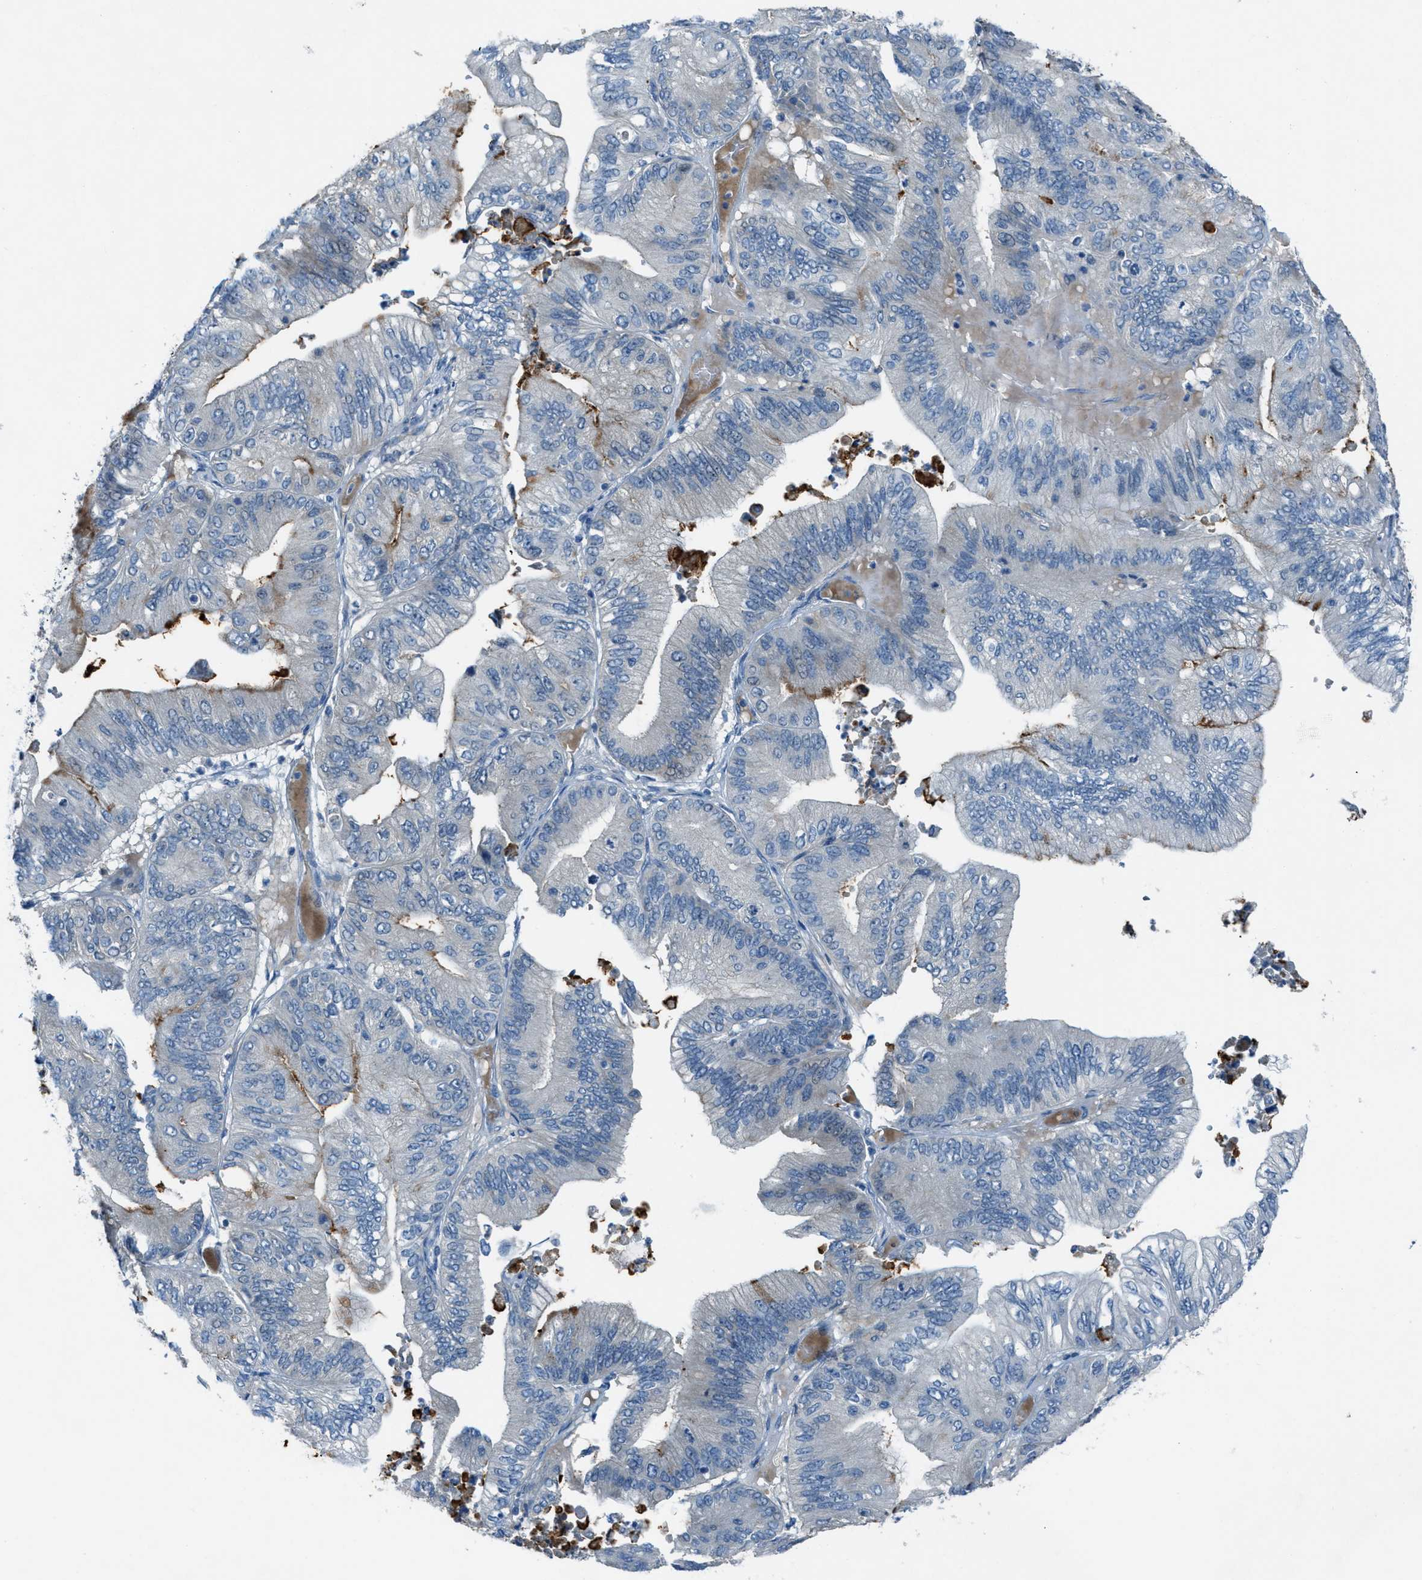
{"staining": {"intensity": "negative", "quantity": "none", "location": "none"}, "tissue": "ovarian cancer", "cell_type": "Tumor cells", "image_type": "cancer", "snomed": [{"axis": "morphology", "description": "Cystadenocarcinoma, mucinous, NOS"}, {"axis": "topography", "description": "Ovary"}], "caption": "High power microscopy micrograph of an immunohistochemistry (IHC) photomicrograph of ovarian mucinous cystadenocarcinoma, revealing no significant expression in tumor cells.", "gene": "CDON", "patient": {"sex": "female", "age": 61}}